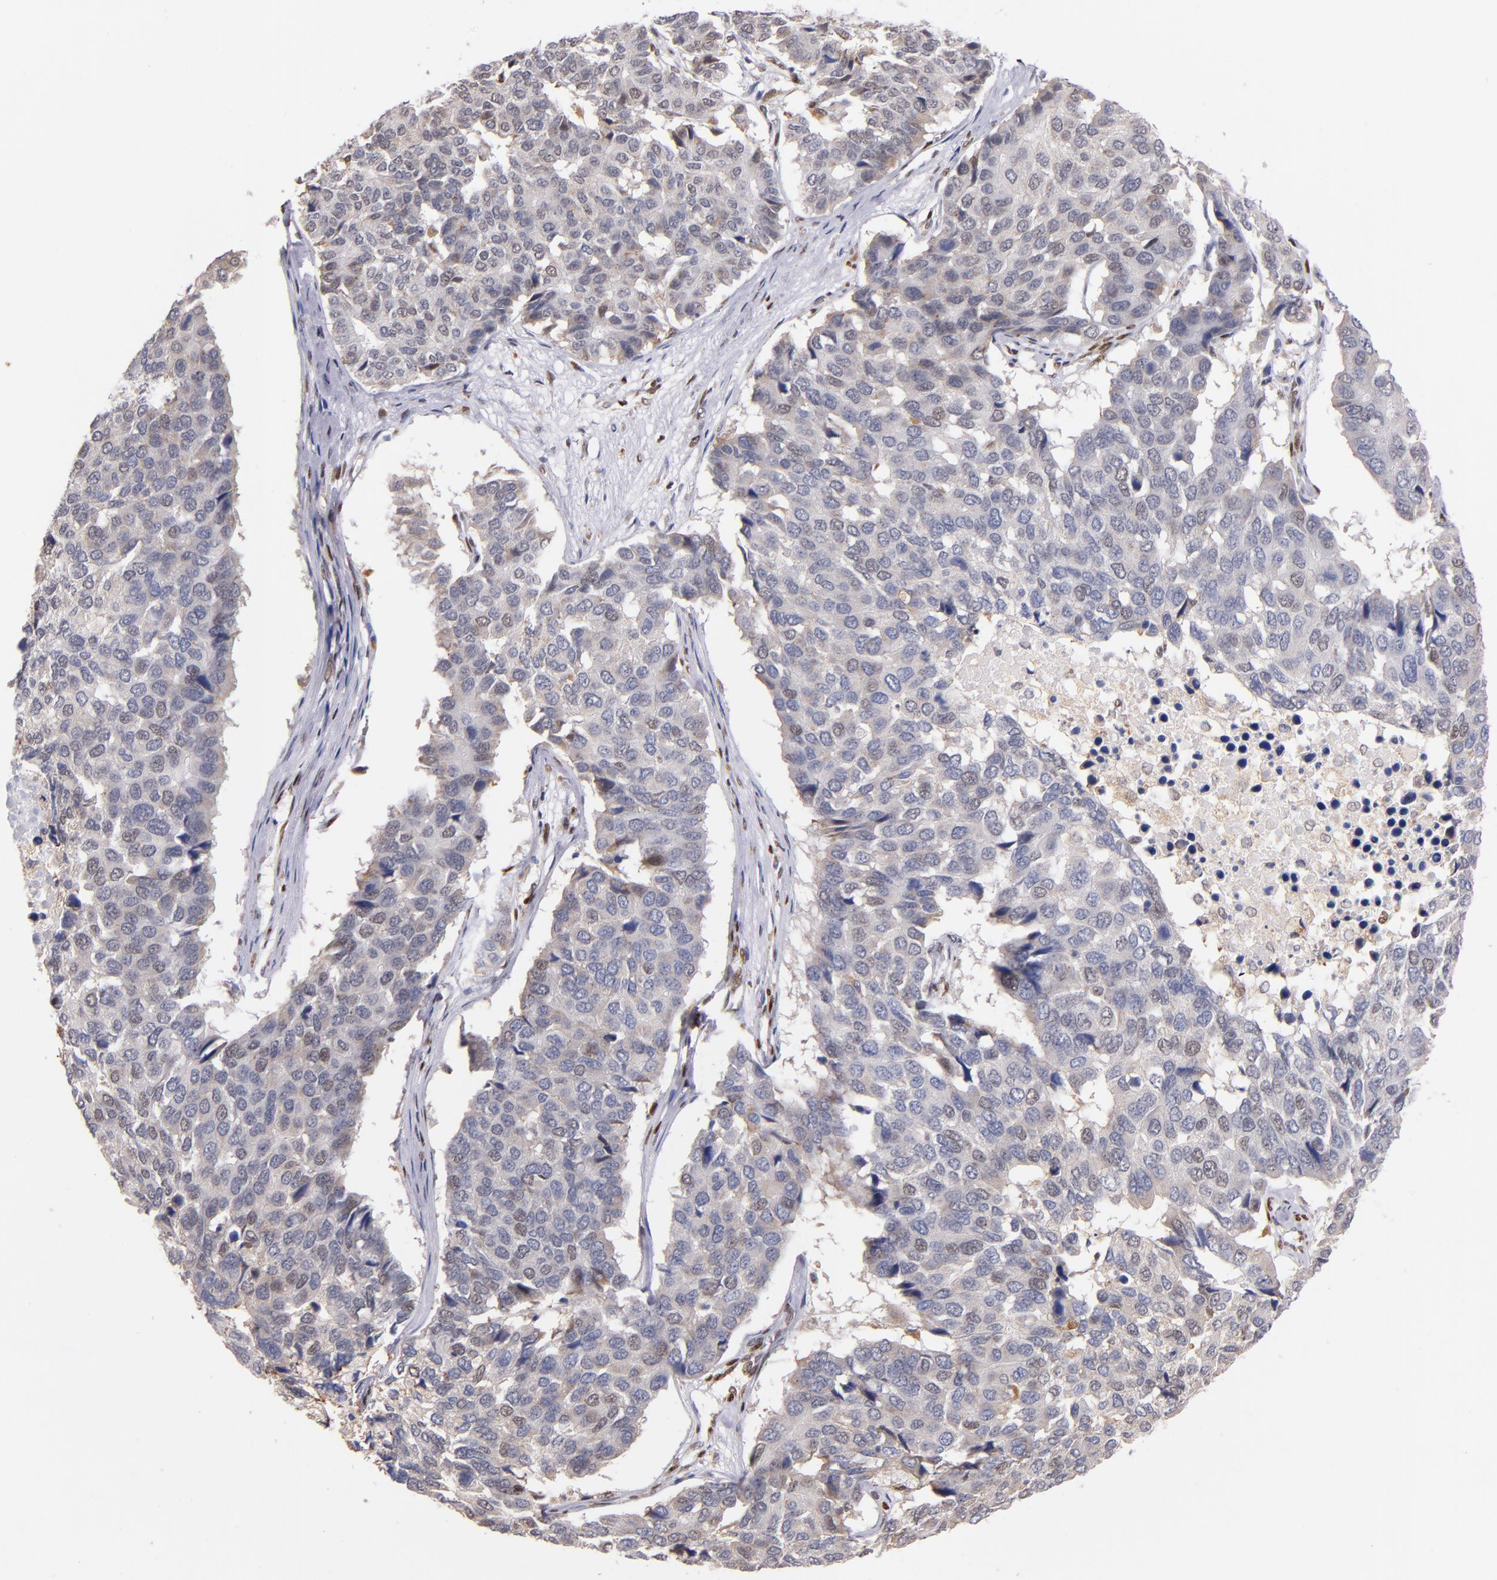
{"staining": {"intensity": "weak", "quantity": "<25%", "location": "cytoplasmic/membranous,nuclear"}, "tissue": "pancreatic cancer", "cell_type": "Tumor cells", "image_type": "cancer", "snomed": [{"axis": "morphology", "description": "Adenocarcinoma, NOS"}, {"axis": "topography", "description": "Pancreas"}], "caption": "The photomicrograph shows no significant positivity in tumor cells of adenocarcinoma (pancreatic).", "gene": "SRF", "patient": {"sex": "male", "age": 50}}